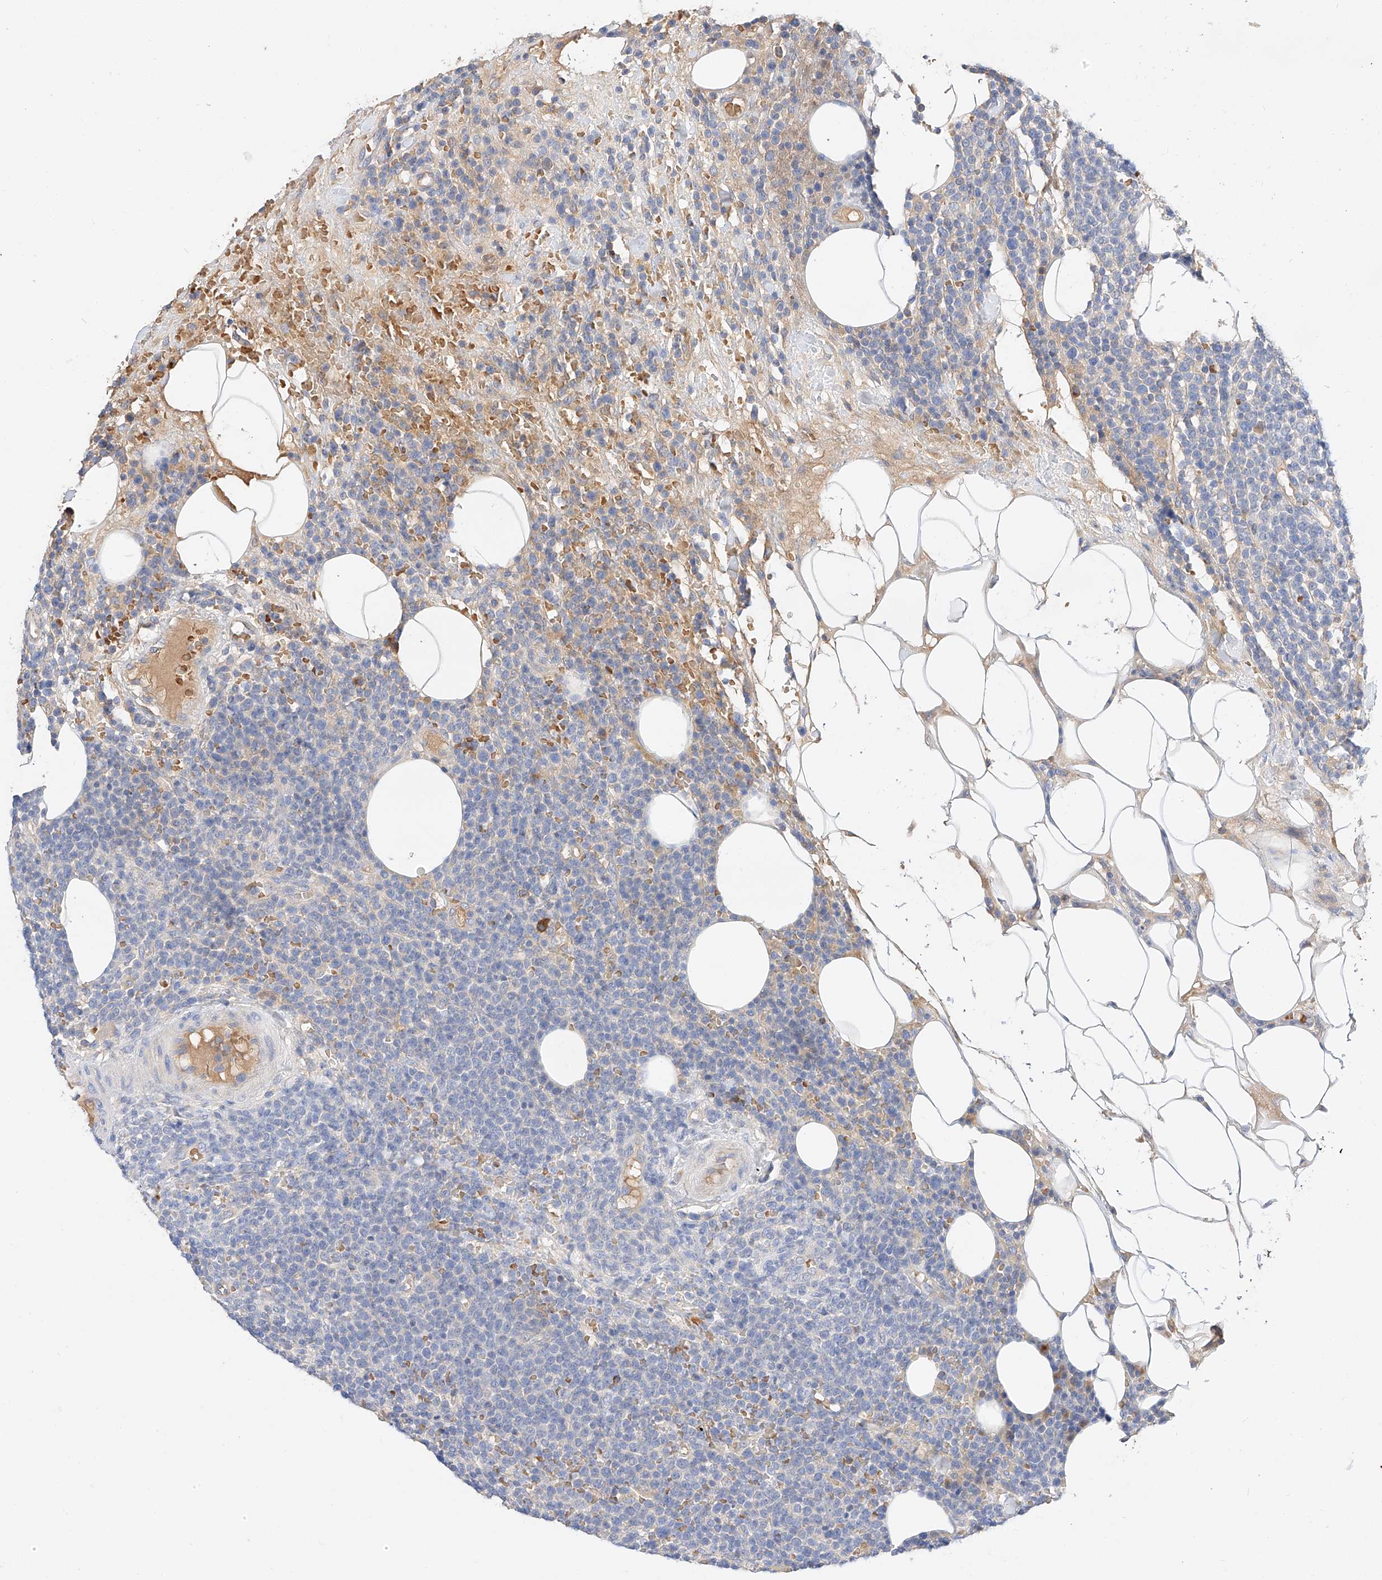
{"staining": {"intensity": "negative", "quantity": "none", "location": "none"}, "tissue": "lymphoma", "cell_type": "Tumor cells", "image_type": "cancer", "snomed": [{"axis": "morphology", "description": "Malignant lymphoma, non-Hodgkin's type, High grade"}, {"axis": "topography", "description": "Lymph node"}], "caption": "A photomicrograph of human lymphoma is negative for staining in tumor cells.", "gene": "MAP7", "patient": {"sex": "male", "age": 61}}